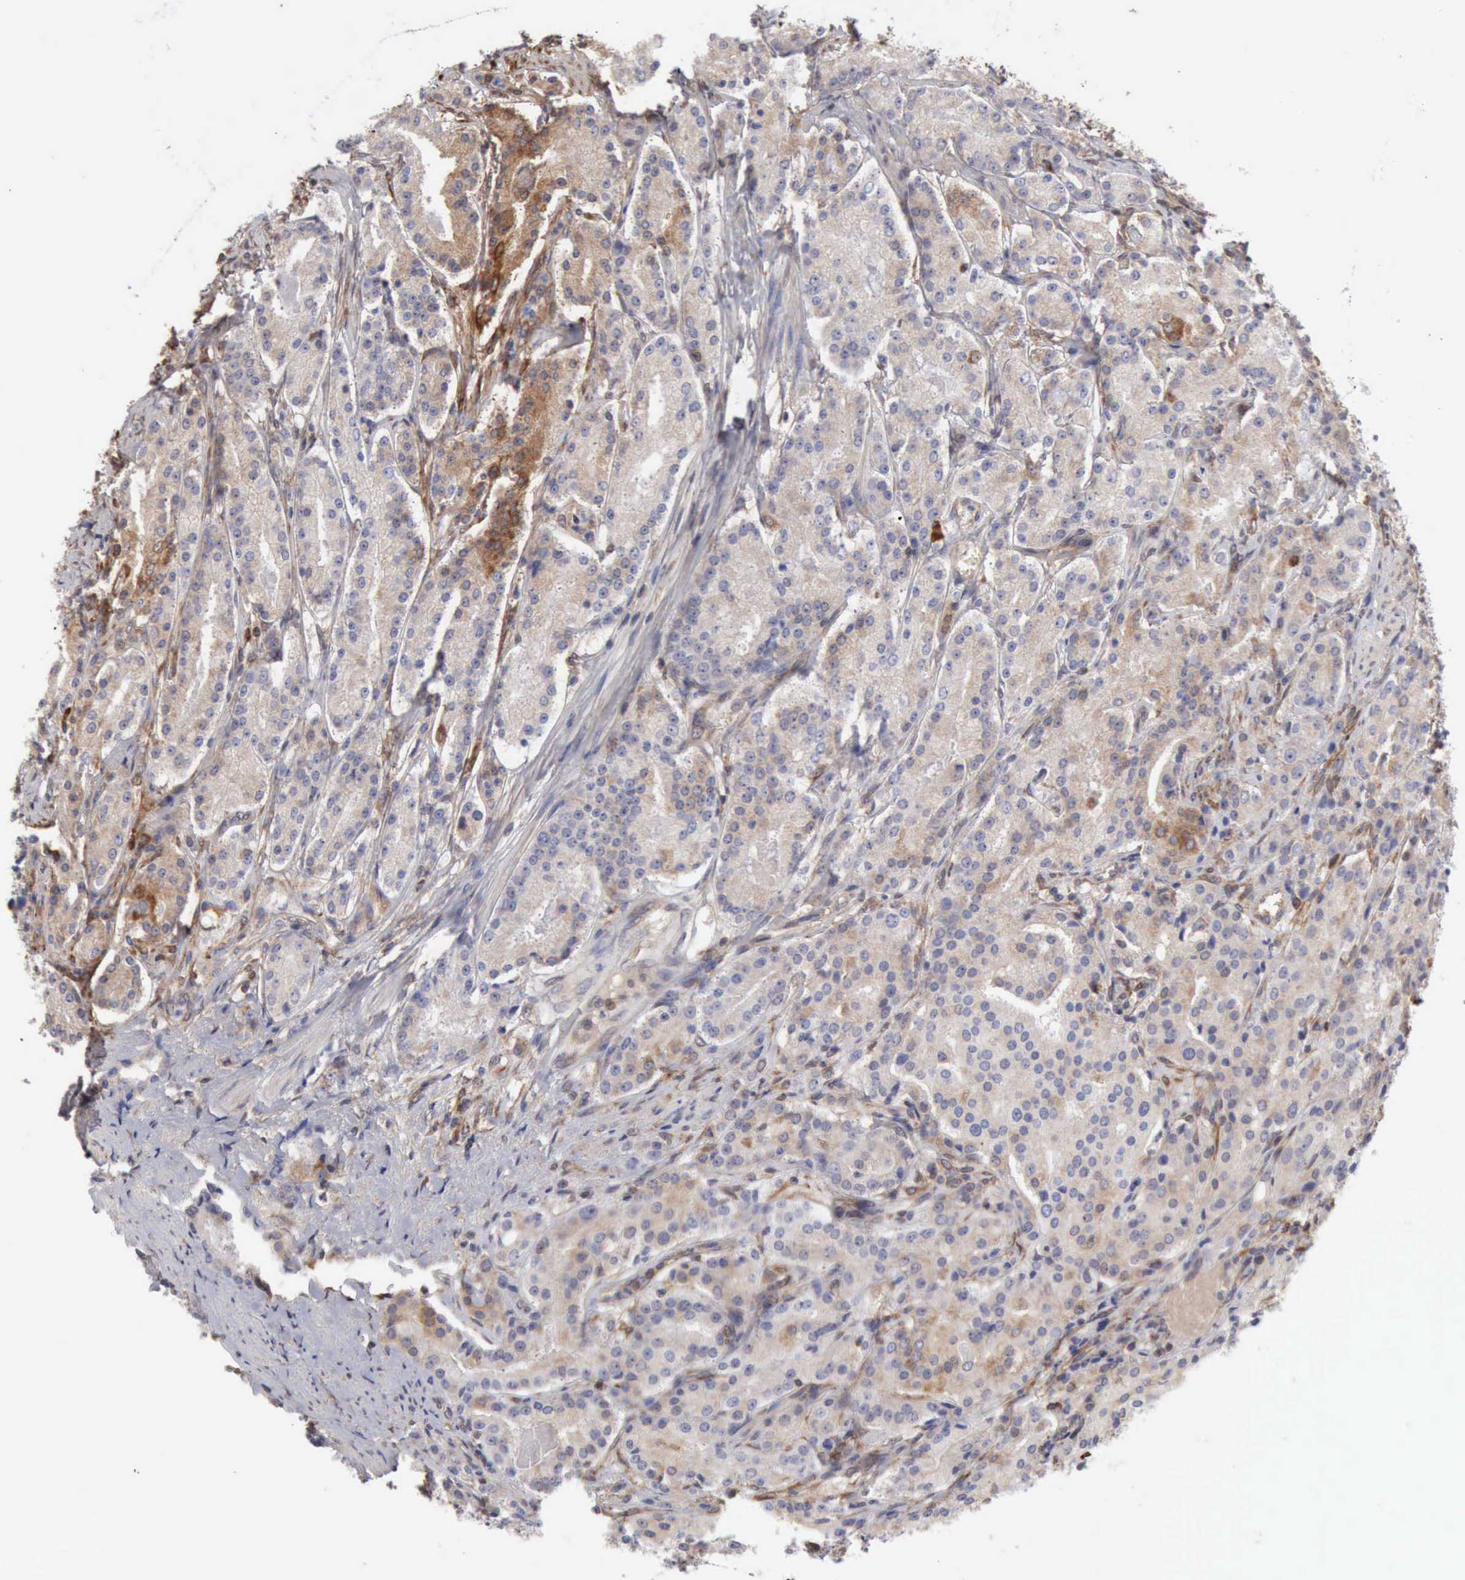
{"staining": {"intensity": "weak", "quantity": ">75%", "location": "cytoplasmic/membranous"}, "tissue": "prostate cancer", "cell_type": "Tumor cells", "image_type": "cancer", "snomed": [{"axis": "morphology", "description": "Adenocarcinoma, Medium grade"}, {"axis": "topography", "description": "Prostate"}], "caption": "Prostate cancer (adenocarcinoma (medium-grade)) stained for a protein (brown) shows weak cytoplasmic/membranous positive positivity in about >75% of tumor cells.", "gene": "APOL2", "patient": {"sex": "male", "age": 72}}